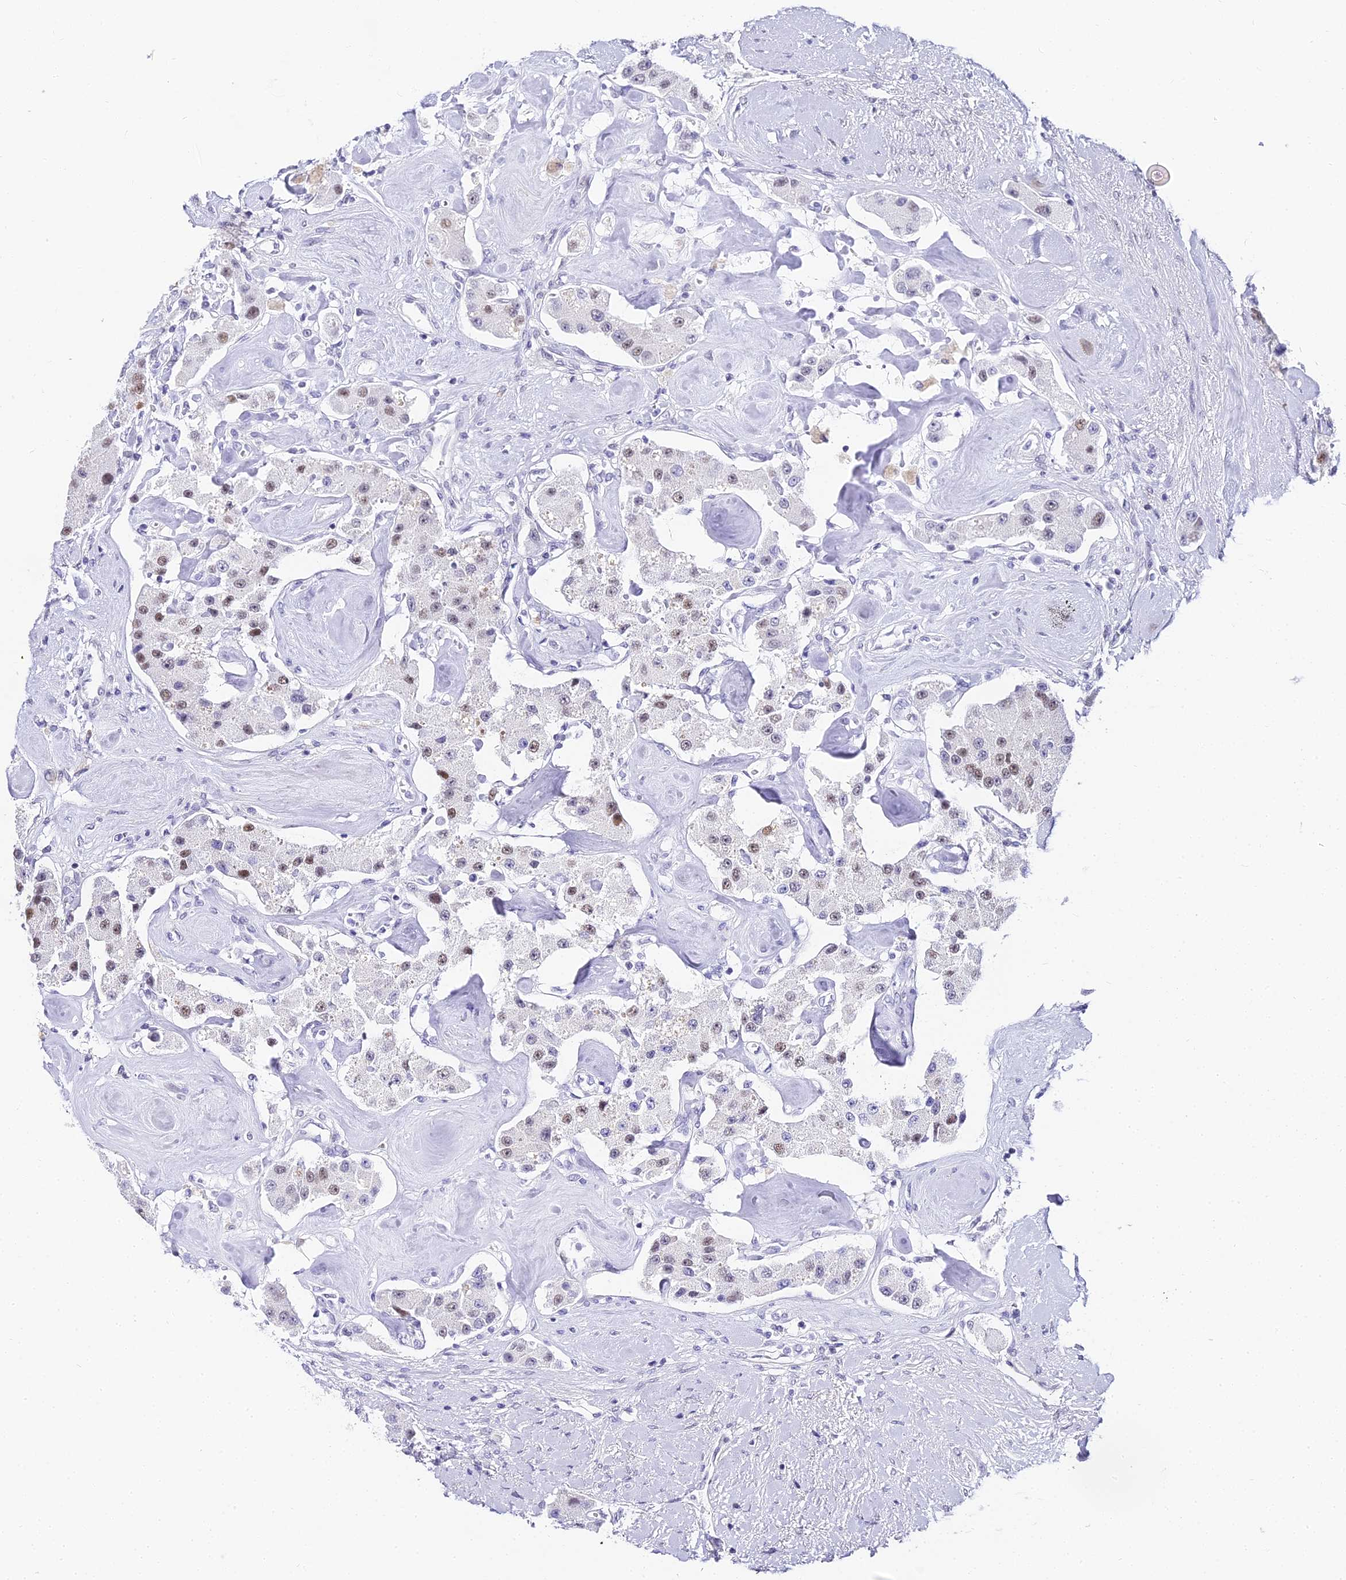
{"staining": {"intensity": "moderate", "quantity": "25%-75%", "location": "nuclear"}, "tissue": "carcinoid", "cell_type": "Tumor cells", "image_type": "cancer", "snomed": [{"axis": "morphology", "description": "Carcinoid, malignant, NOS"}, {"axis": "topography", "description": "Pancreas"}], "caption": "DAB (3,3'-diaminobenzidine) immunohistochemical staining of human carcinoid (malignant) reveals moderate nuclear protein positivity in approximately 25%-75% of tumor cells. The staining was performed using DAB (3,3'-diaminobenzidine), with brown indicating positive protein expression. Nuclei are stained blue with hematoxylin.", "gene": "ABHD14A-ACY1", "patient": {"sex": "male", "age": 41}}